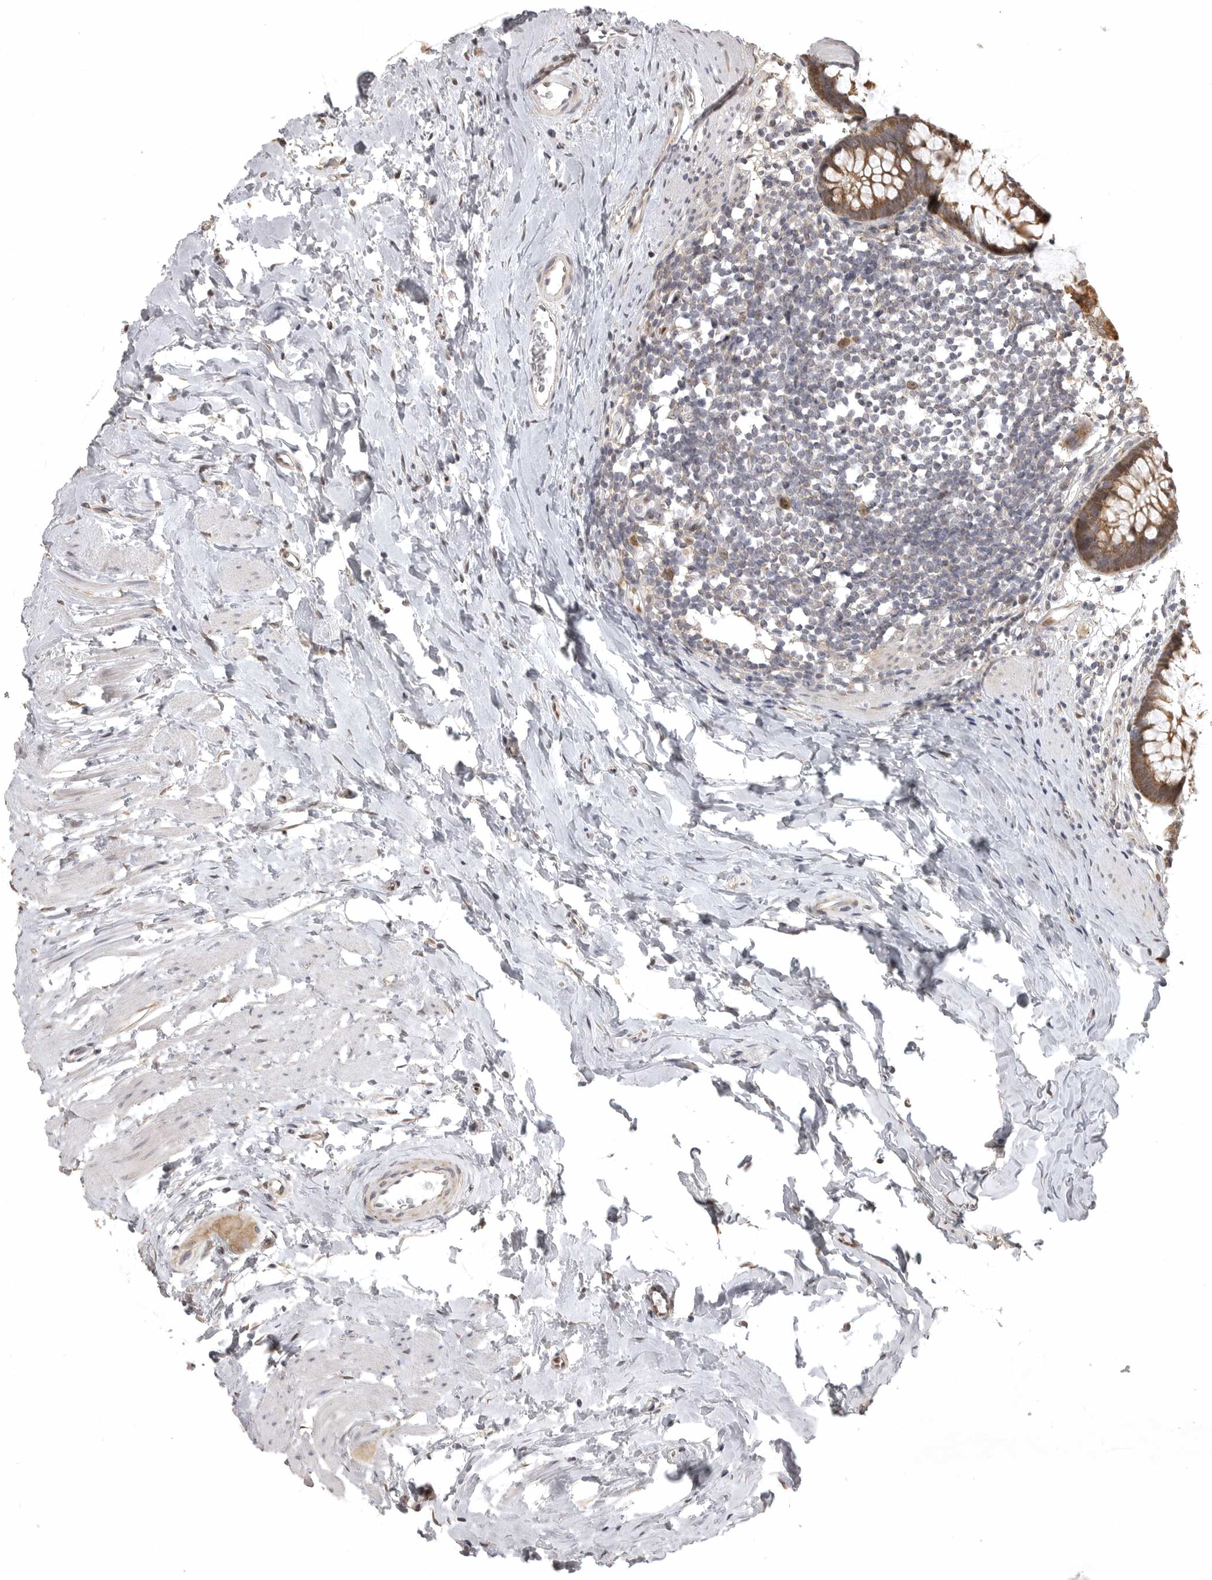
{"staining": {"intensity": "weak", "quantity": ">75%", "location": "cytoplasmic/membranous"}, "tissue": "colon", "cell_type": "Endothelial cells", "image_type": "normal", "snomed": [{"axis": "morphology", "description": "Normal tissue, NOS"}, {"axis": "topography", "description": "Colon"}], "caption": "Brown immunohistochemical staining in benign colon exhibits weak cytoplasmic/membranous expression in about >75% of endothelial cells.", "gene": "POLE2", "patient": {"sex": "female", "age": 62}}